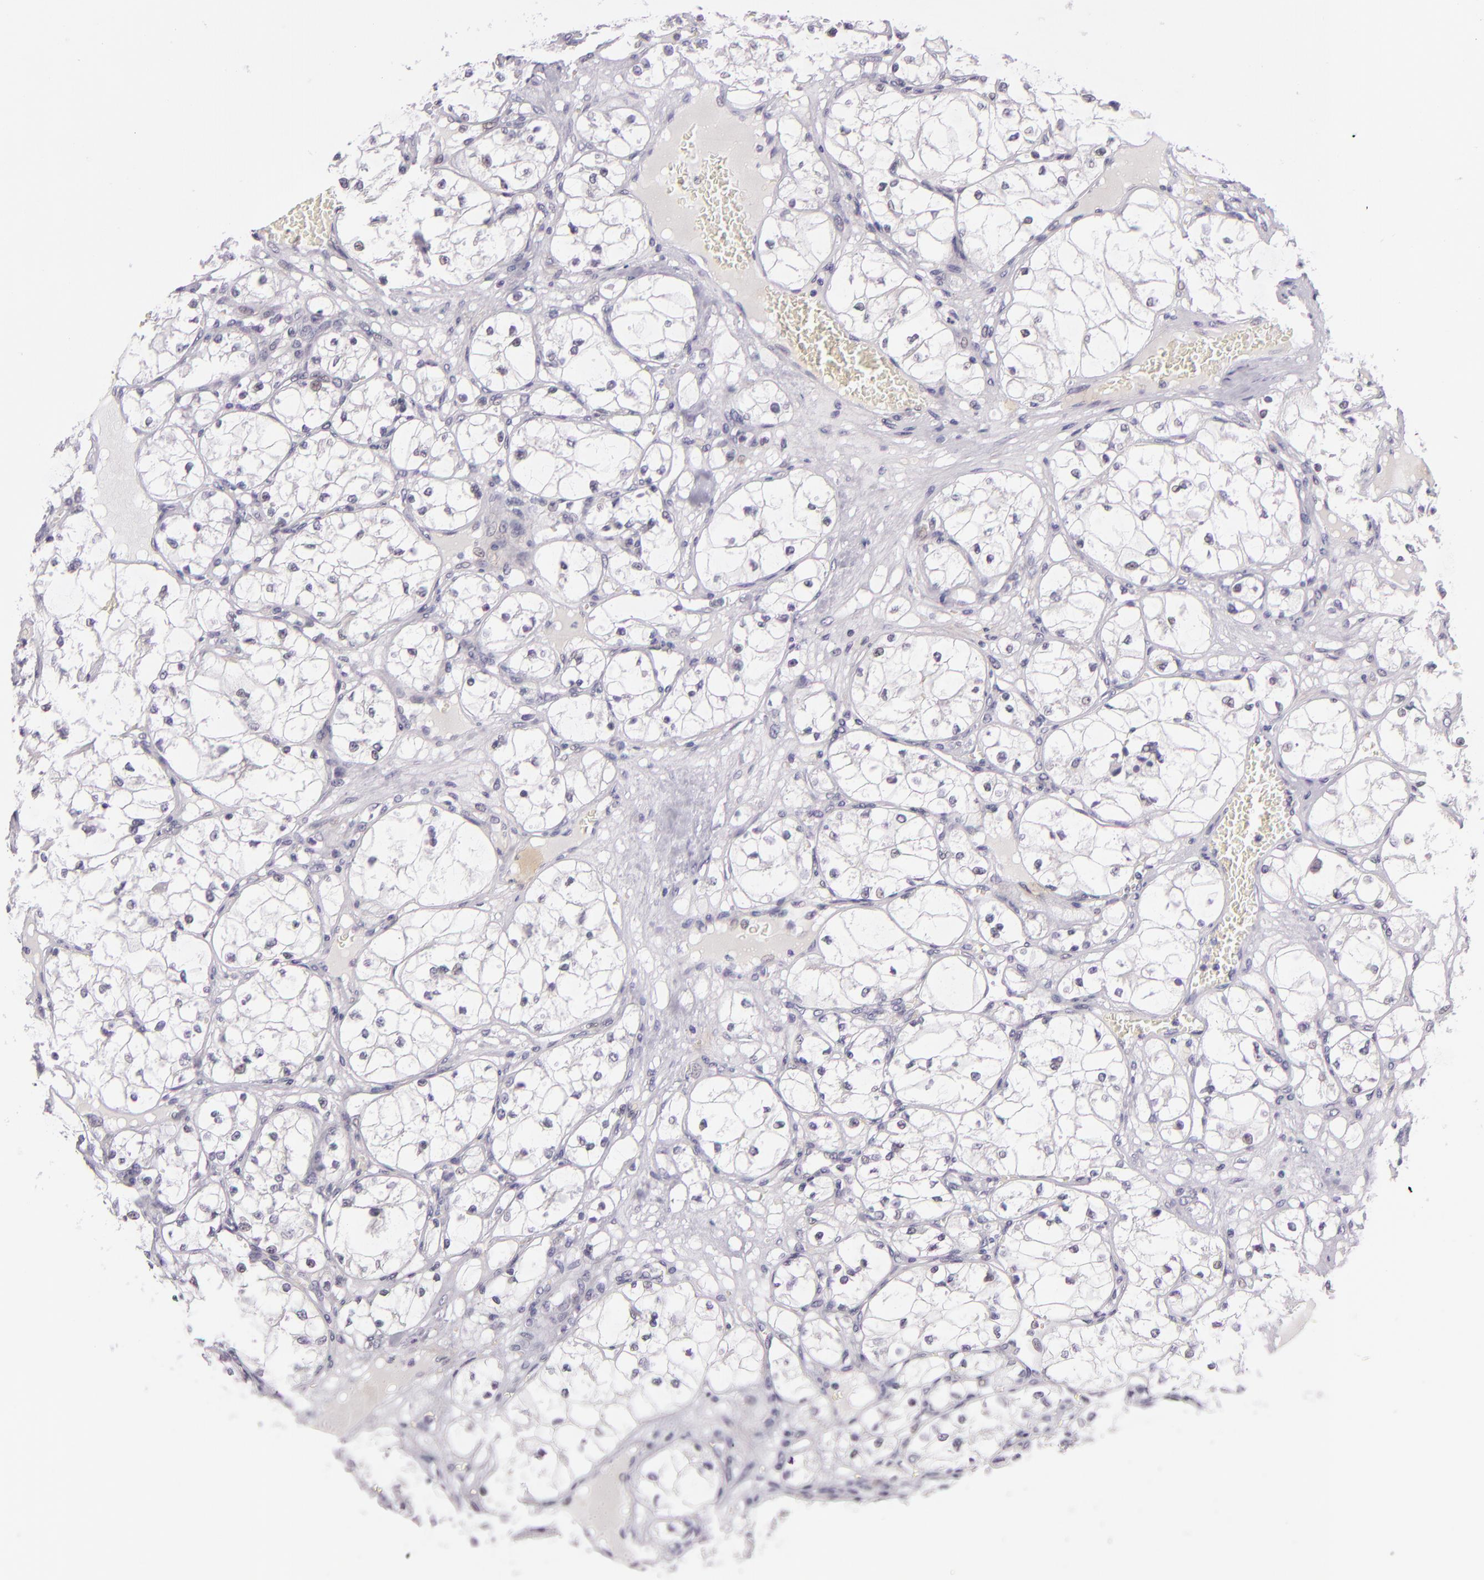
{"staining": {"intensity": "negative", "quantity": "none", "location": "none"}, "tissue": "renal cancer", "cell_type": "Tumor cells", "image_type": "cancer", "snomed": [{"axis": "morphology", "description": "Adenocarcinoma, NOS"}, {"axis": "topography", "description": "Kidney"}], "caption": "Tumor cells are negative for brown protein staining in renal cancer (adenocarcinoma).", "gene": "CSE1L", "patient": {"sex": "male", "age": 61}}